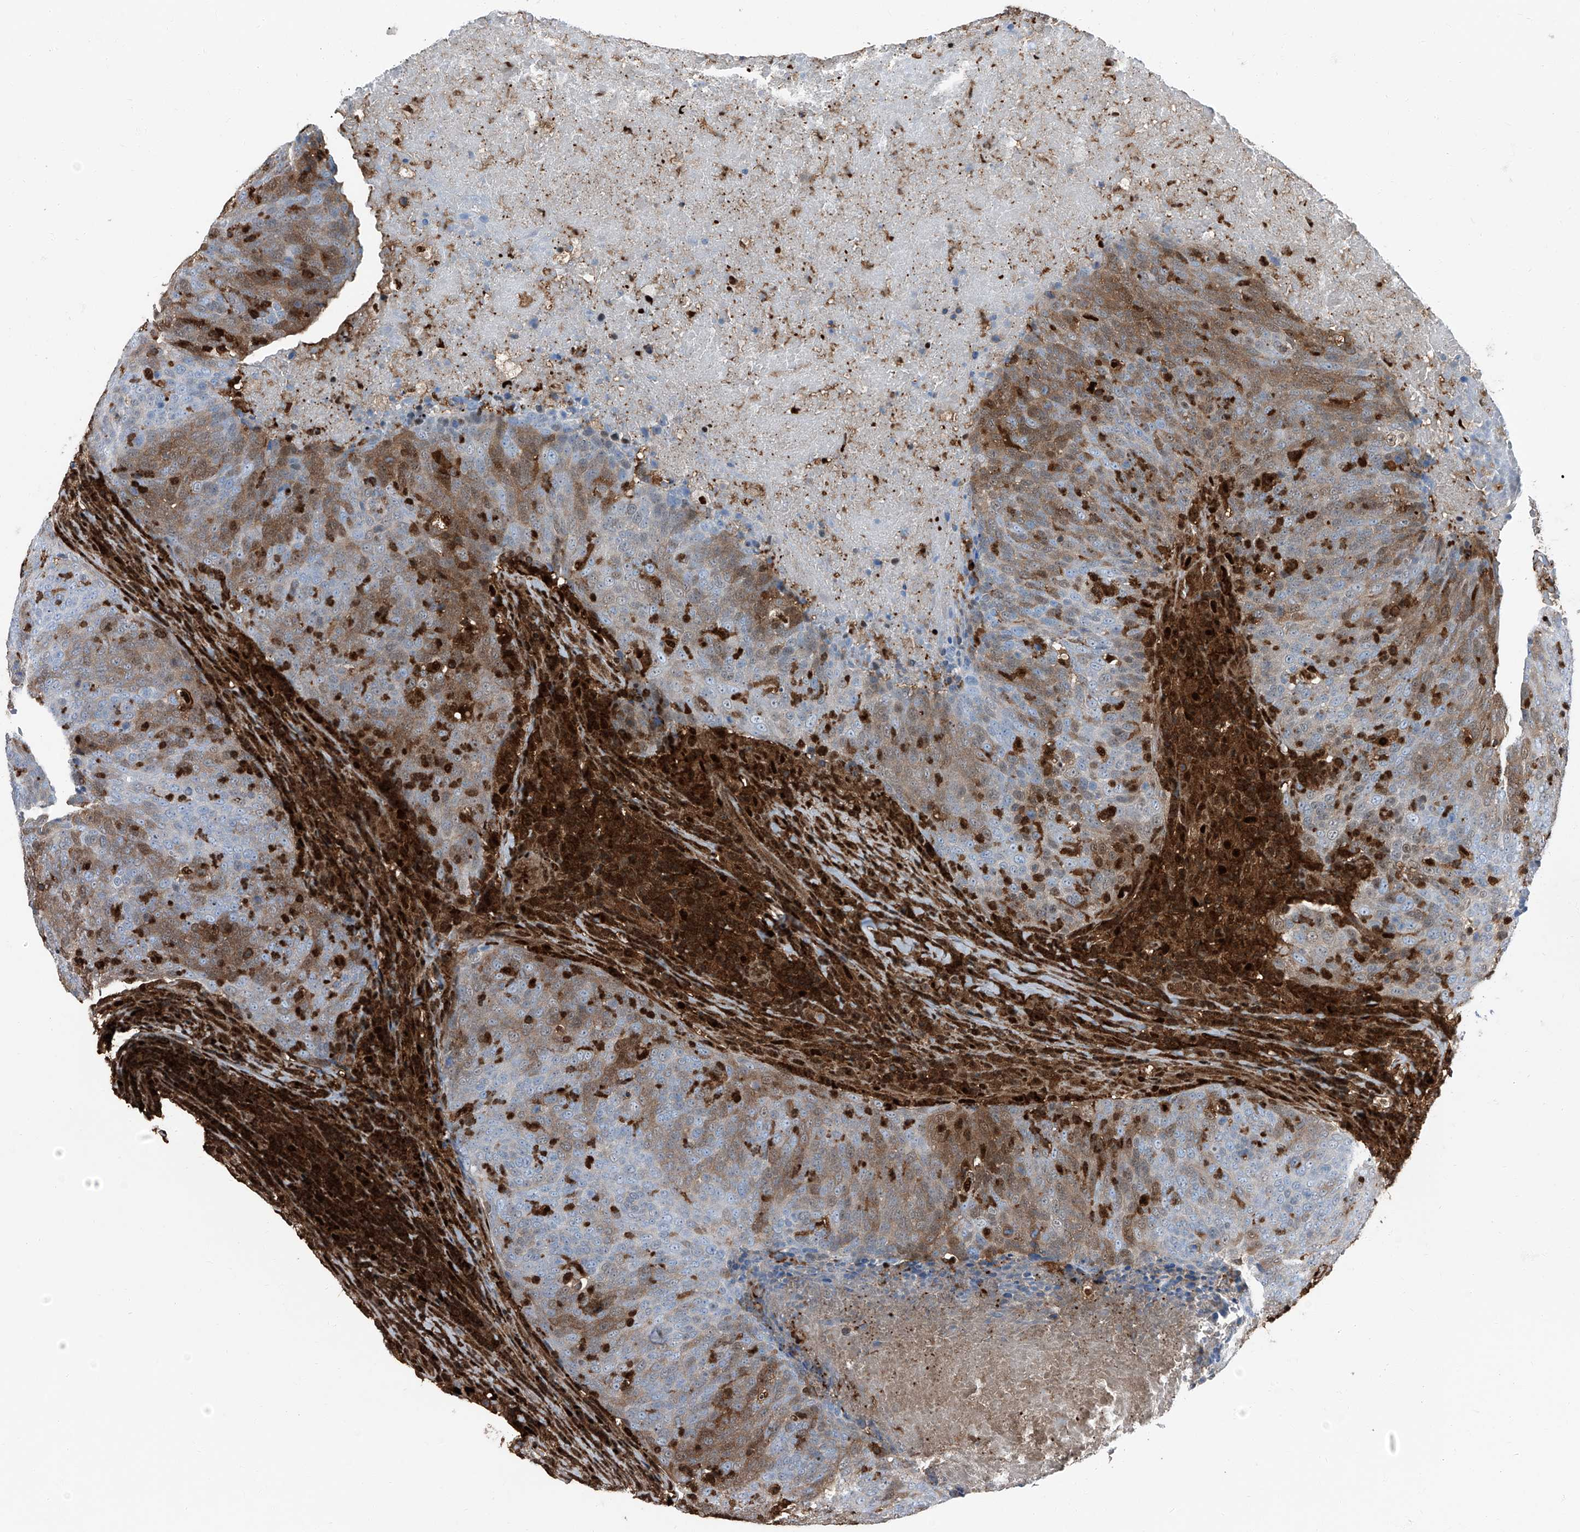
{"staining": {"intensity": "moderate", "quantity": "25%-75%", "location": "cytoplasmic/membranous"}, "tissue": "head and neck cancer", "cell_type": "Tumor cells", "image_type": "cancer", "snomed": [{"axis": "morphology", "description": "Squamous cell carcinoma, NOS"}, {"axis": "morphology", "description": "Squamous cell carcinoma, metastatic, NOS"}, {"axis": "topography", "description": "Lymph node"}, {"axis": "topography", "description": "Head-Neck"}], "caption": "DAB (3,3'-diaminobenzidine) immunohistochemical staining of head and neck metastatic squamous cell carcinoma reveals moderate cytoplasmic/membranous protein positivity in approximately 25%-75% of tumor cells. (IHC, brightfield microscopy, high magnification).", "gene": "PSMB10", "patient": {"sex": "male", "age": 62}}